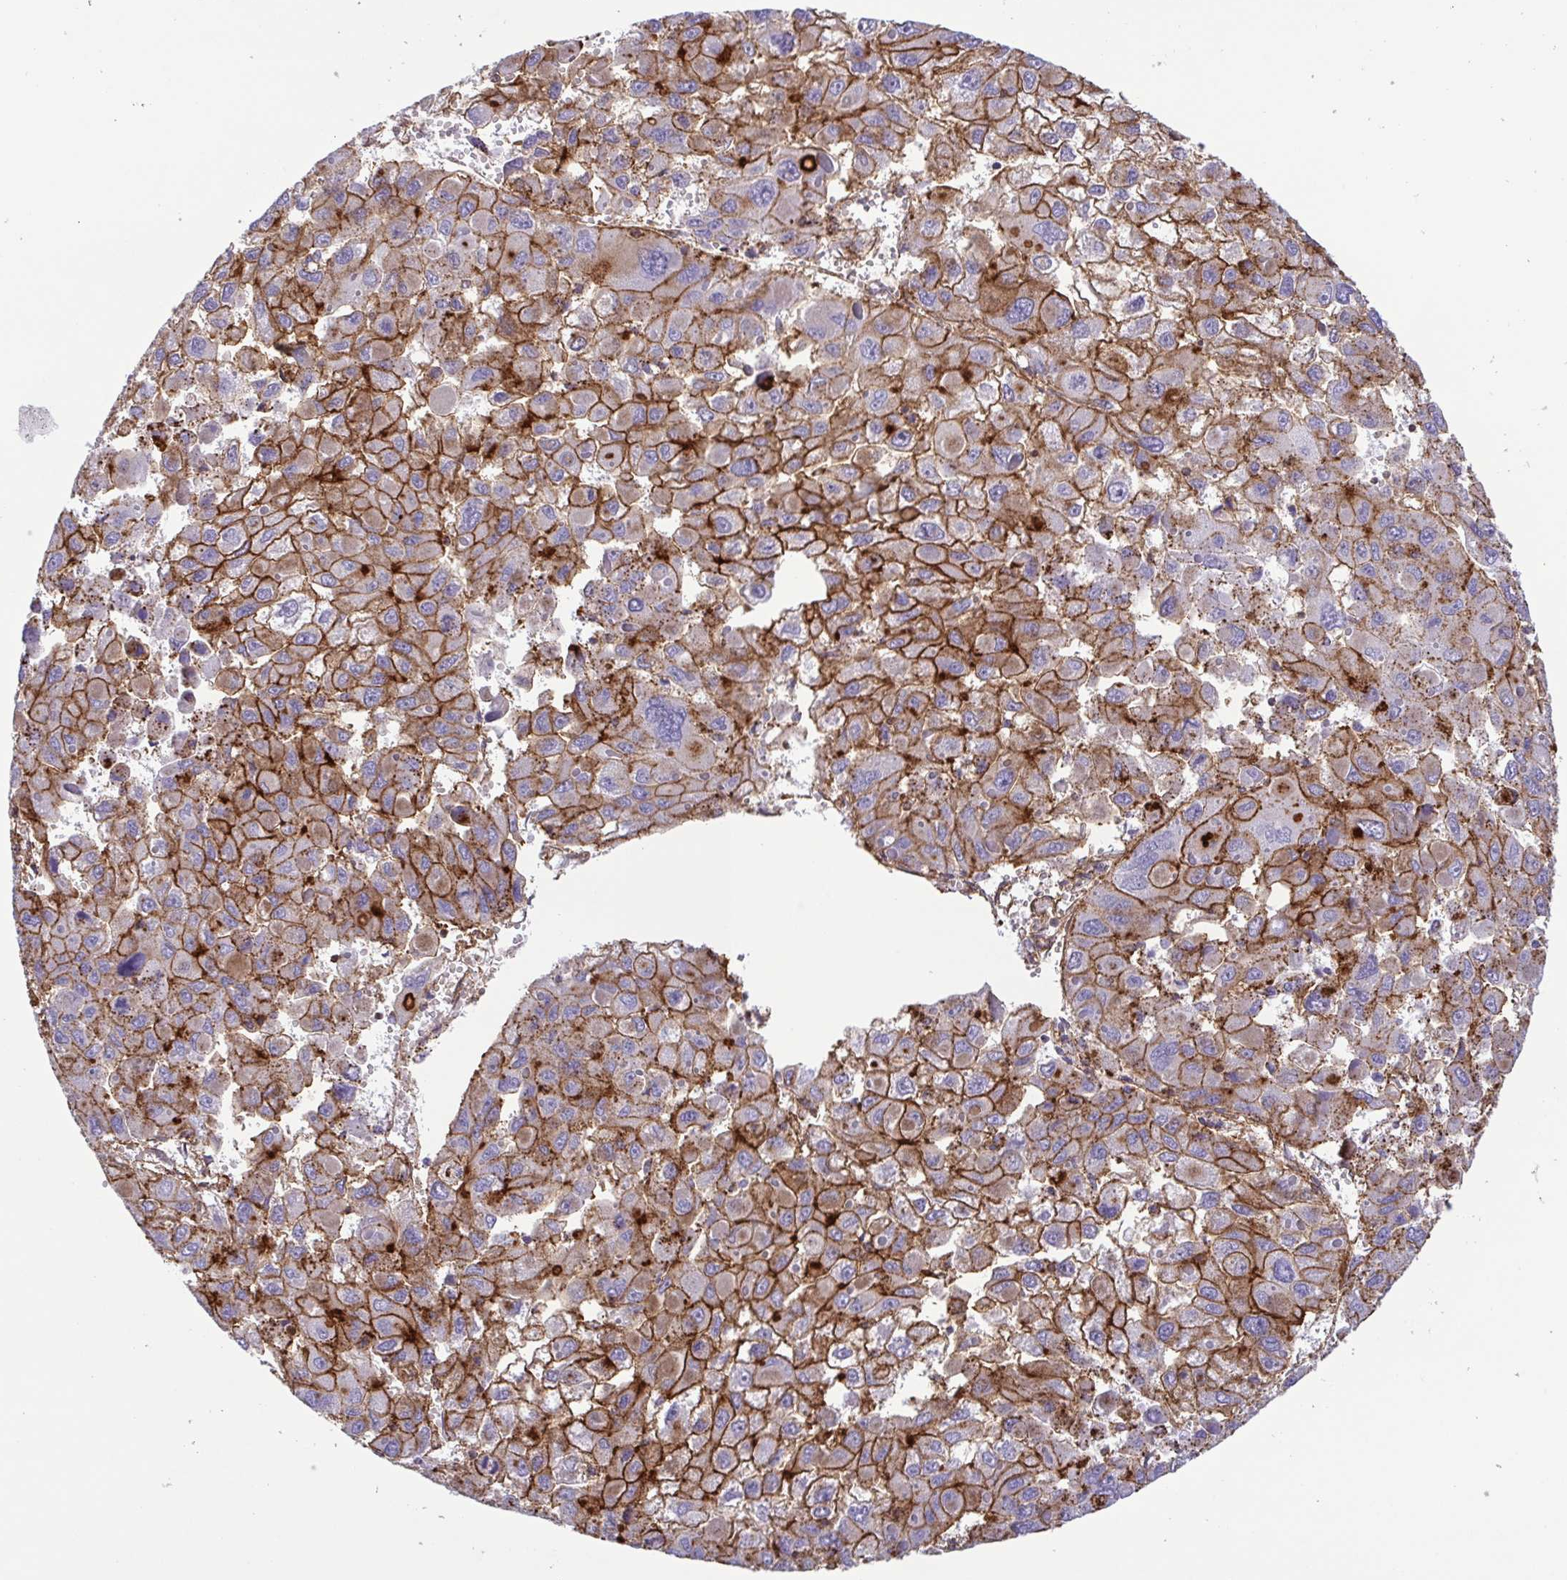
{"staining": {"intensity": "moderate", "quantity": ">75%", "location": "cytoplasmic/membranous"}, "tissue": "liver cancer", "cell_type": "Tumor cells", "image_type": "cancer", "snomed": [{"axis": "morphology", "description": "Carcinoma, Hepatocellular, NOS"}, {"axis": "topography", "description": "Liver"}], "caption": "Immunohistochemical staining of human liver cancer (hepatocellular carcinoma) shows moderate cytoplasmic/membranous protein expression in about >75% of tumor cells. (DAB (3,3'-diaminobenzidine) IHC with brightfield microscopy, high magnification).", "gene": "CHMP1B", "patient": {"sex": "female", "age": 41}}